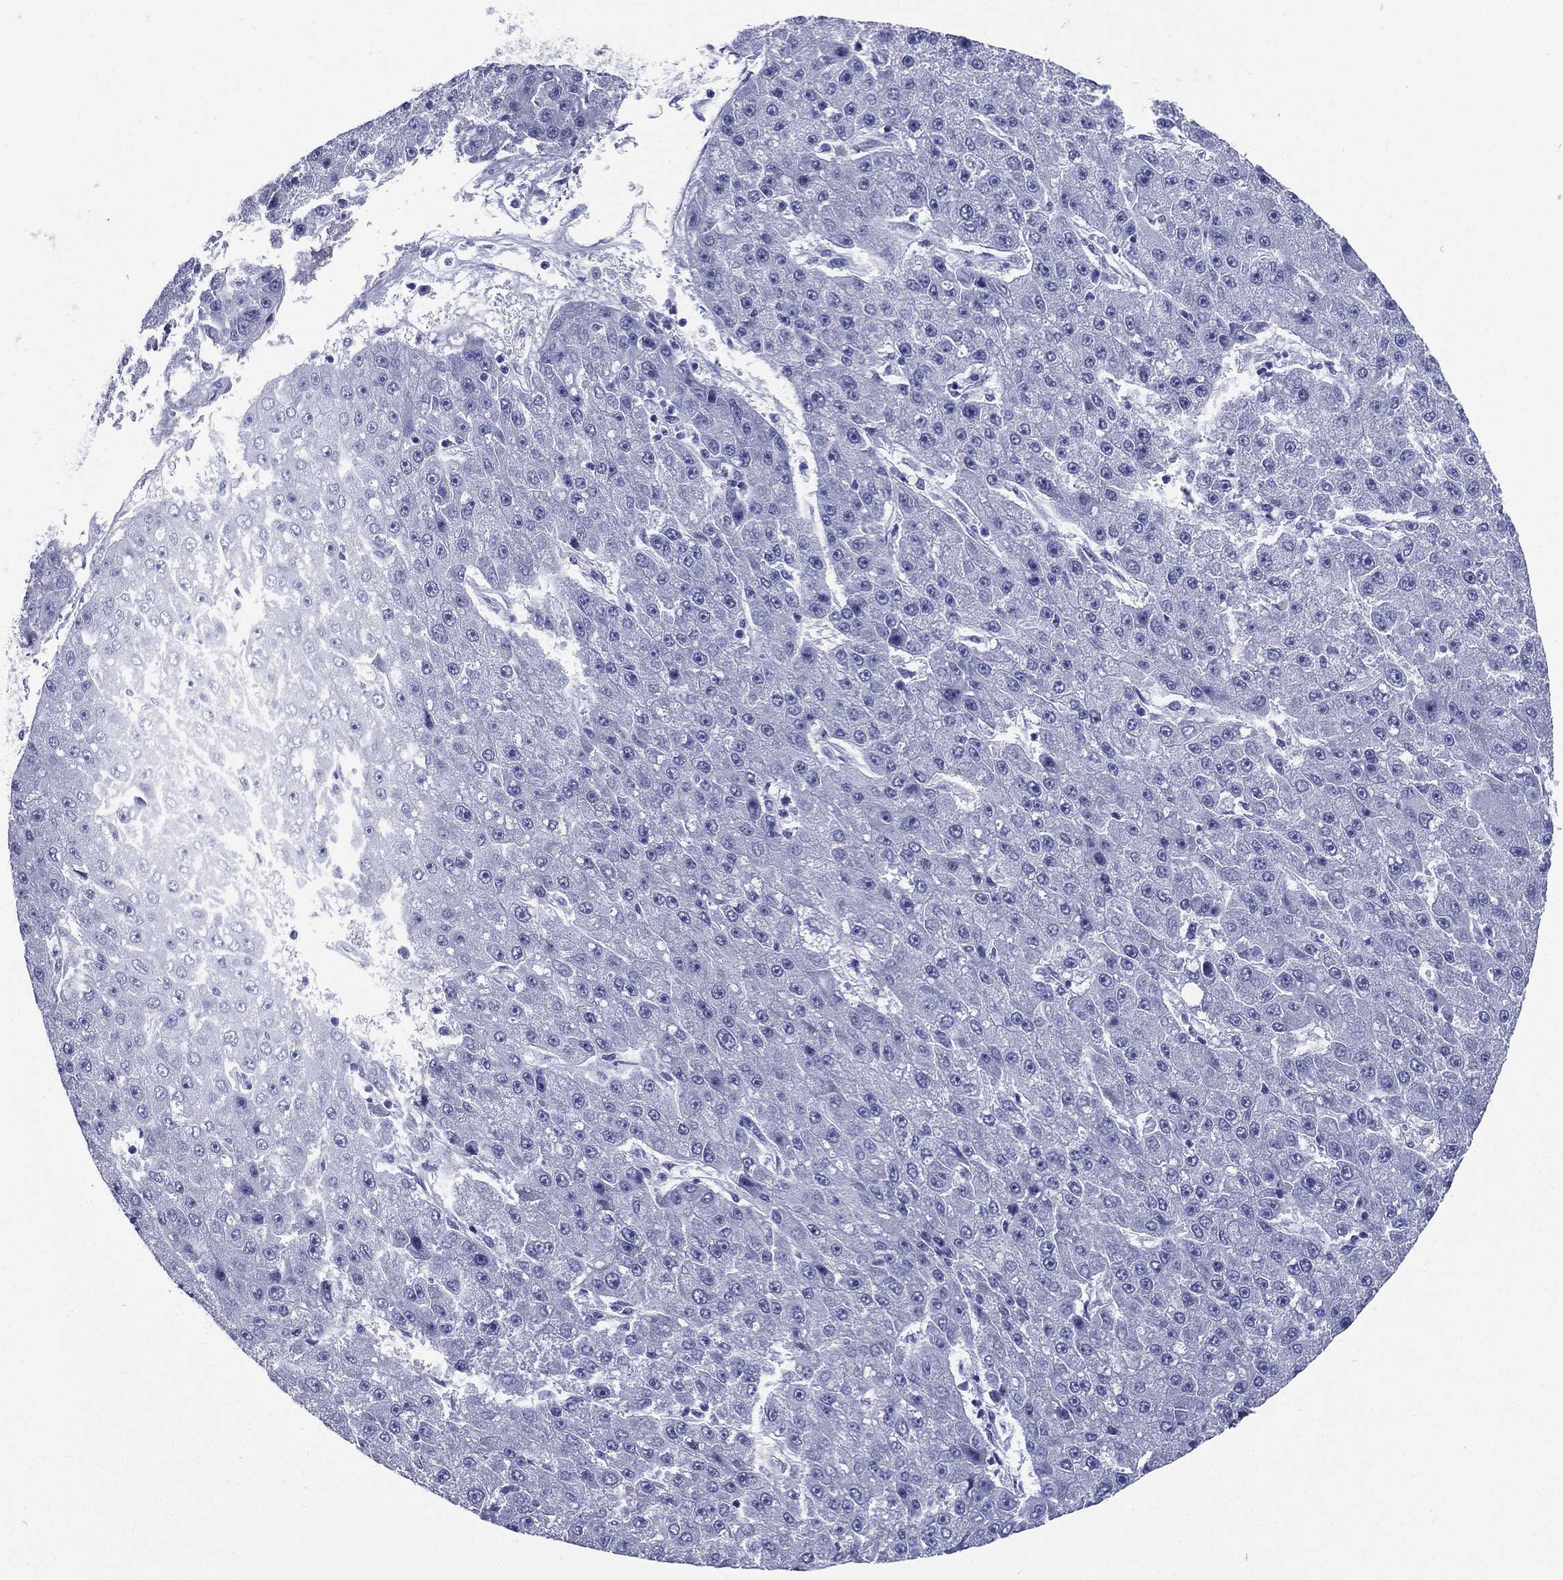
{"staining": {"intensity": "negative", "quantity": "none", "location": "none"}, "tissue": "liver cancer", "cell_type": "Tumor cells", "image_type": "cancer", "snomed": [{"axis": "morphology", "description": "Carcinoma, Hepatocellular, NOS"}, {"axis": "topography", "description": "Liver"}], "caption": "High power microscopy image of an IHC photomicrograph of hepatocellular carcinoma (liver), revealing no significant expression in tumor cells.", "gene": "RSPH4A", "patient": {"sex": "male", "age": 67}}